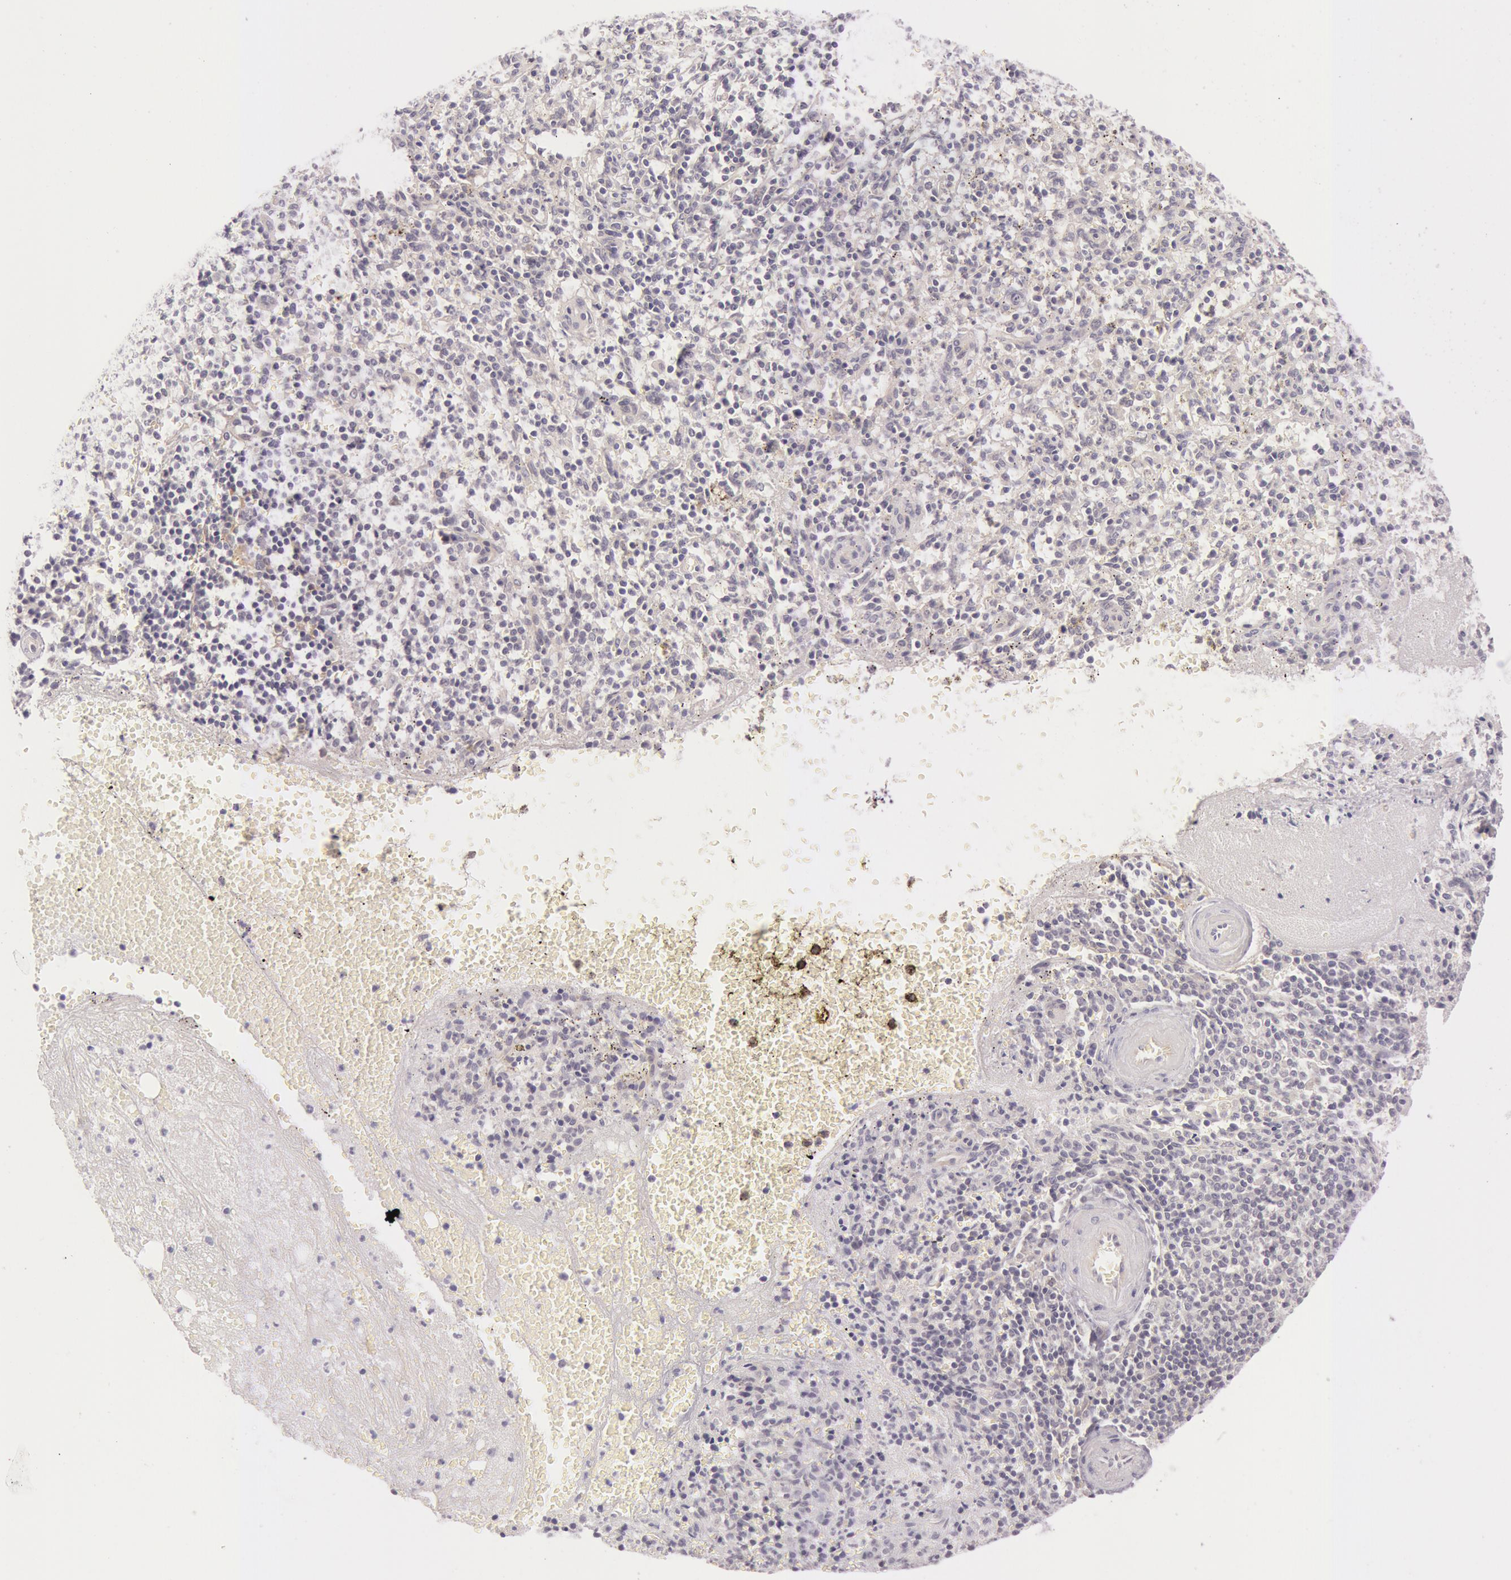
{"staining": {"intensity": "negative", "quantity": "none", "location": "none"}, "tissue": "spleen", "cell_type": "Cells in red pulp", "image_type": "normal", "snomed": [{"axis": "morphology", "description": "Normal tissue, NOS"}, {"axis": "topography", "description": "Spleen"}], "caption": "Immunohistochemistry image of benign spleen: spleen stained with DAB reveals no significant protein expression in cells in red pulp.", "gene": "RBMY1A1", "patient": {"sex": "male", "age": 72}}